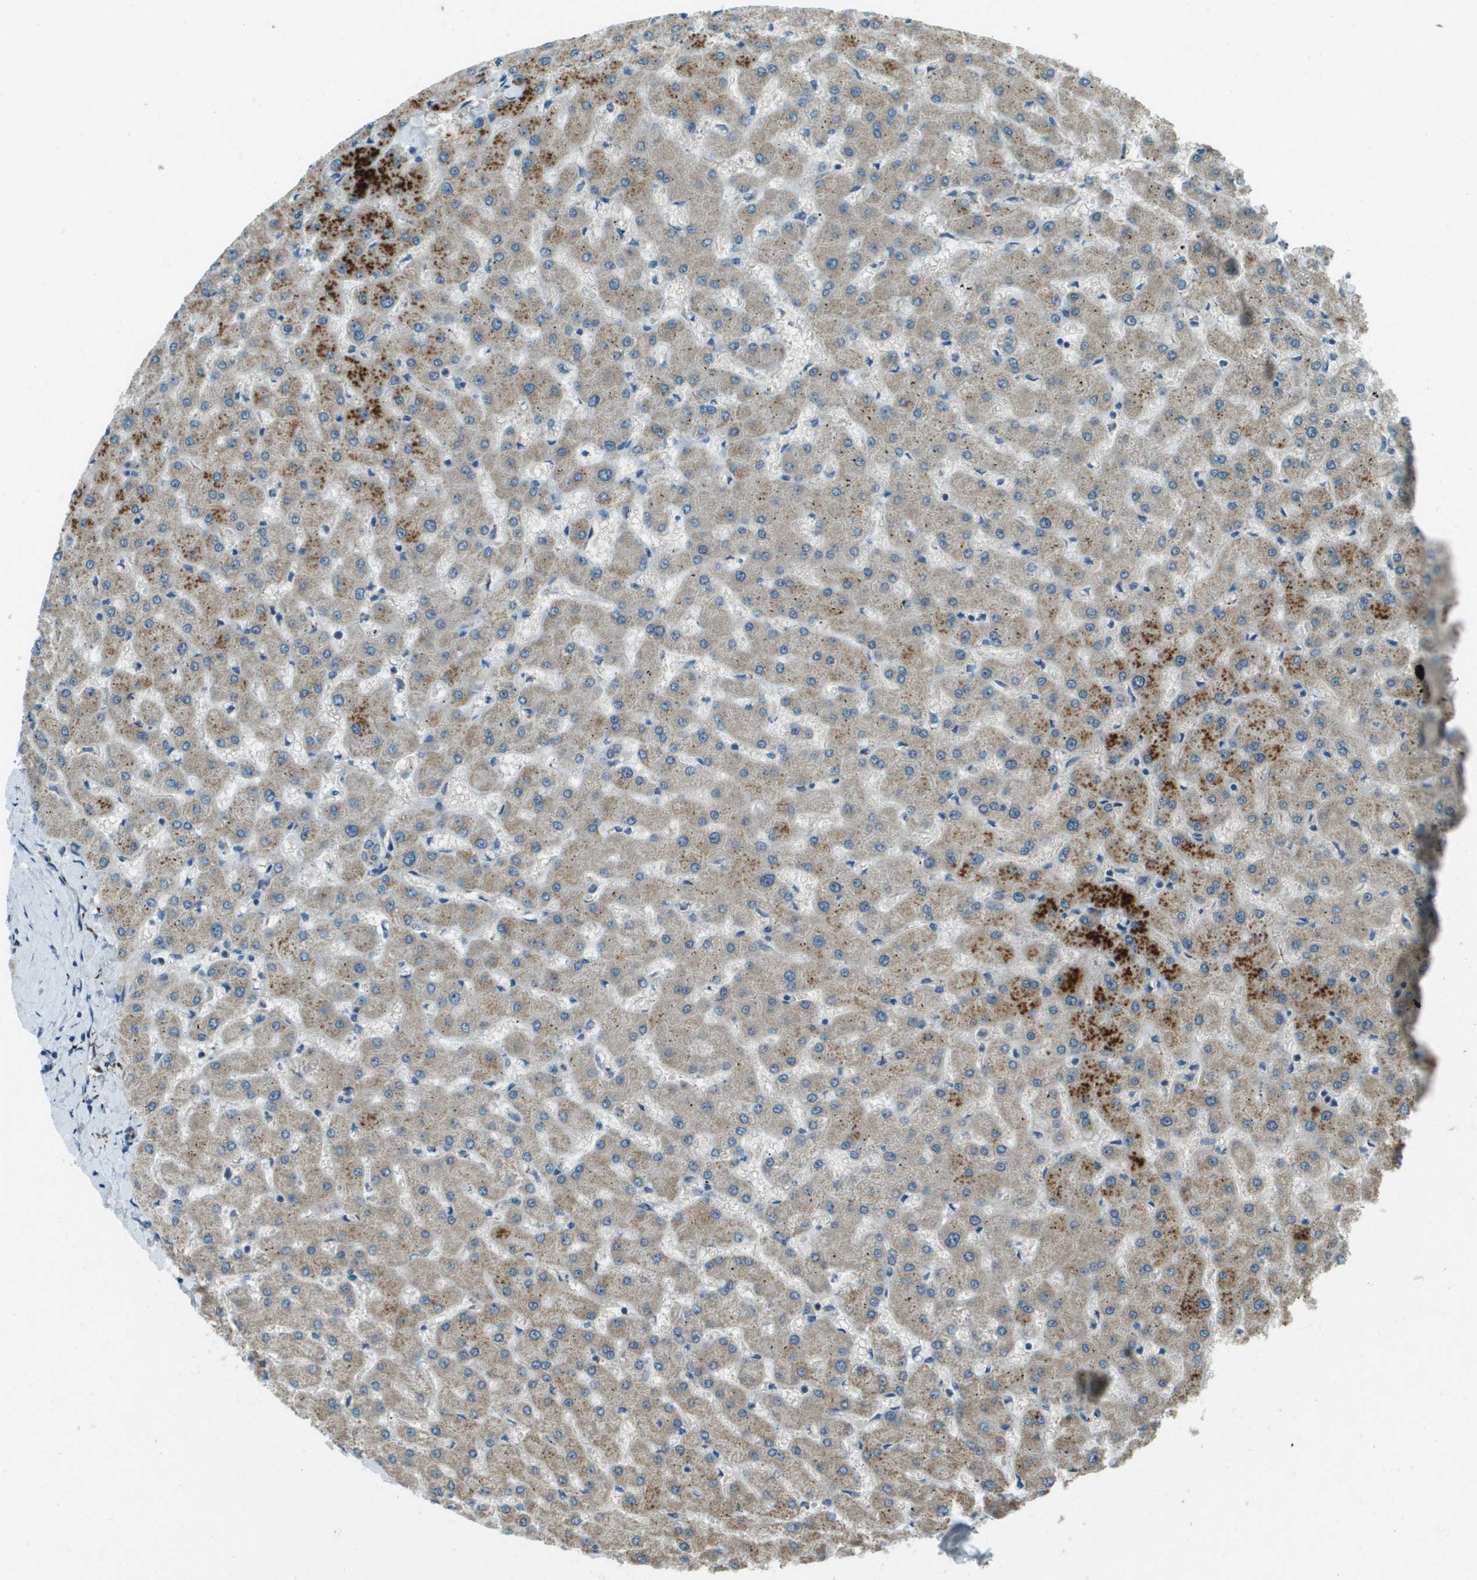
{"staining": {"intensity": "weak", "quantity": ">75%", "location": "cytoplasmic/membranous"}, "tissue": "liver", "cell_type": "Cholangiocytes", "image_type": "normal", "snomed": [{"axis": "morphology", "description": "Normal tissue, NOS"}, {"axis": "topography", "description": "Liver"}], "caption": "The immunohistochemical stain labels weak cytoplasmic/membranous positivity in cholangiocytes of benign liver. (brown staining indicates protein expression, while blue staining denotes nuclei).", "gene": "MIGA1", "patient": {"sex": "female", "age": 63}}